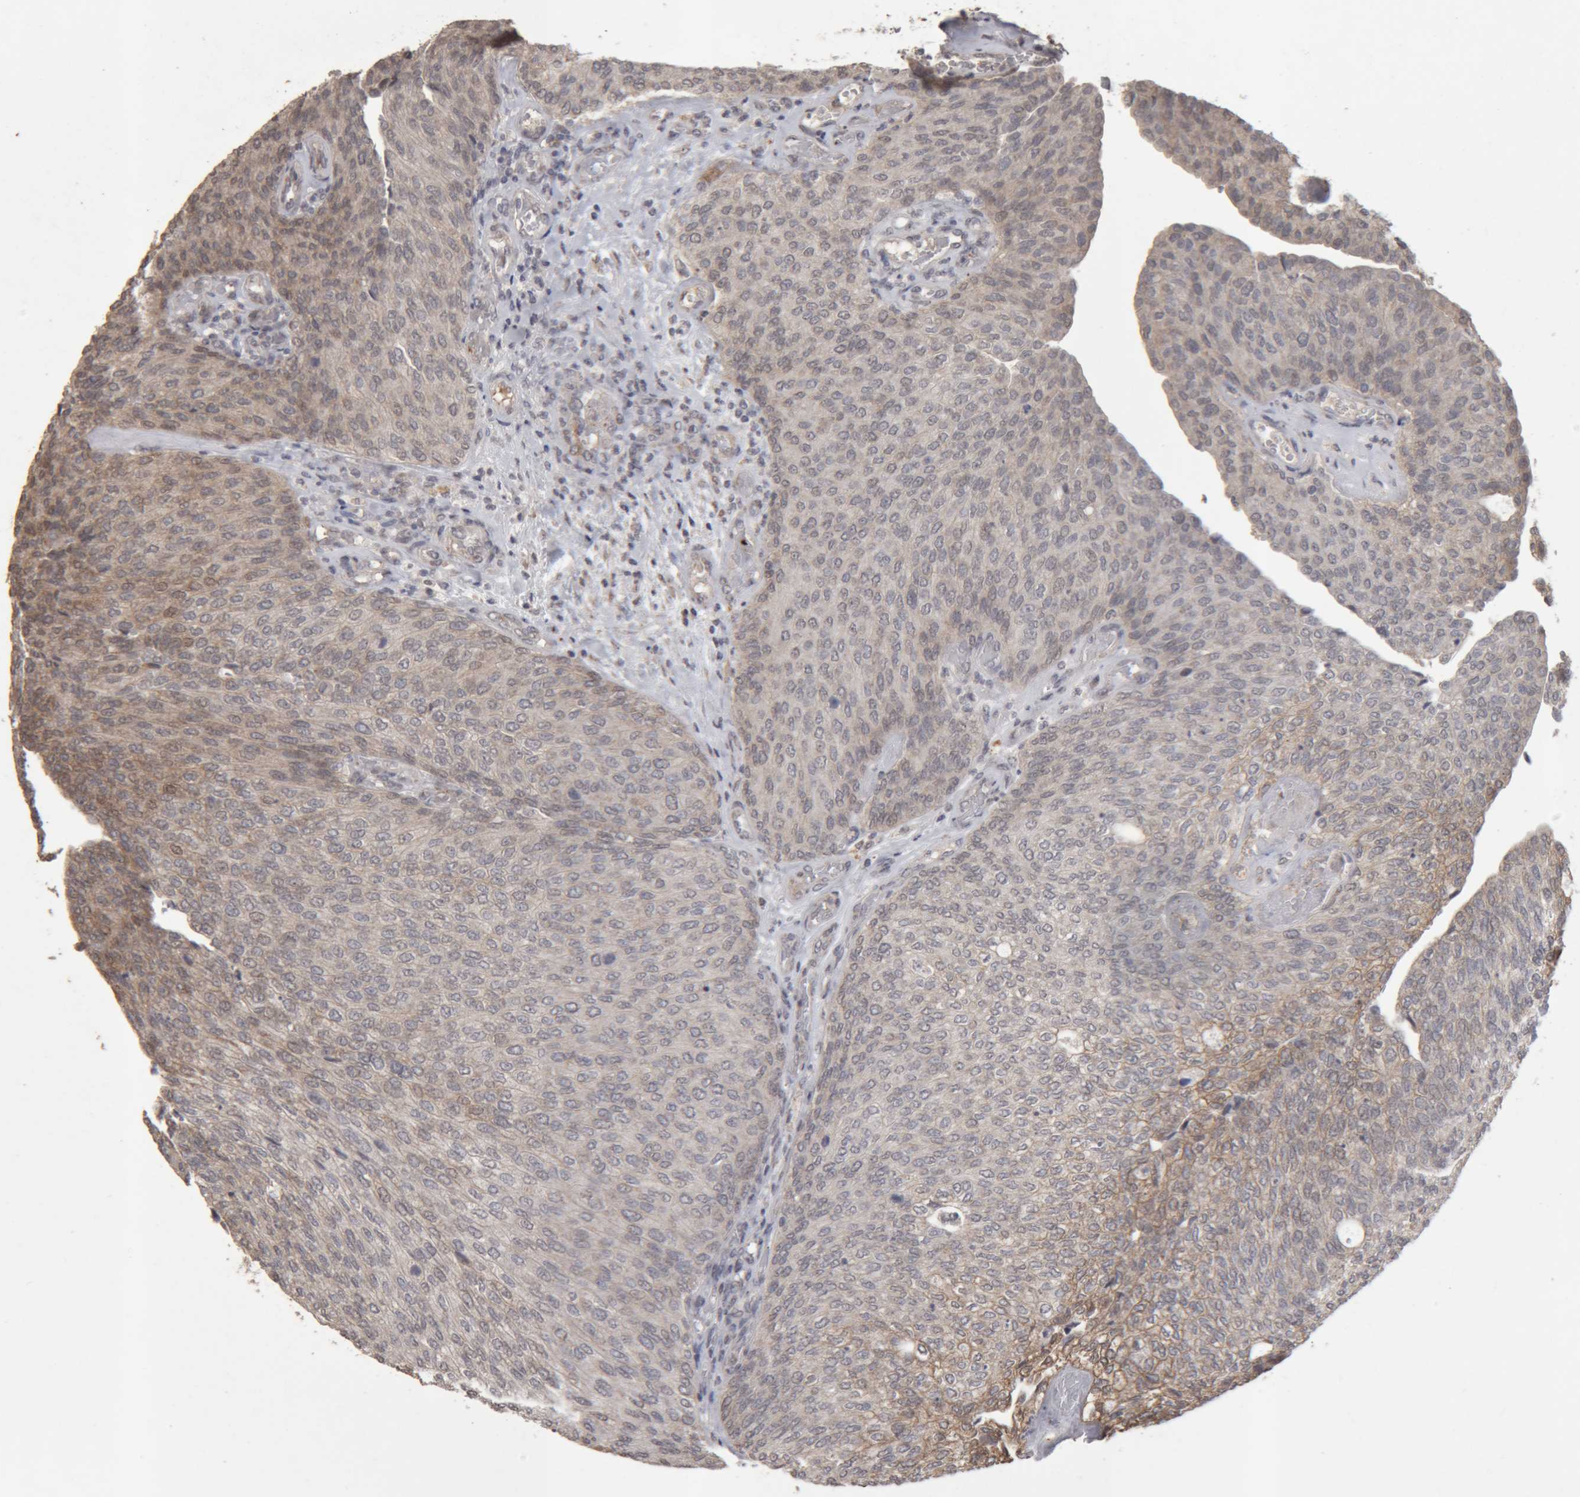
{"staining": {"intensity": "weak", "quantity": "<25%", "location": "cytoplasmic/membranous"}, "tissue": "urothelial cancer", "cell_type": "Tumor cells", "image_type": "cancer", "snomed": [{"axis": "morphology", "description": "Urothelial carcinoma, Low grade"}, {"axis": "topography", "description": "Urinary bladder"}], "caption": "IHC histopathology image of human urothelial cancer stained for a protein (brown), which displays no staining in tumor cells. The staining was performed using DAB to visualize the protein expression in brown, while the nuclei were stained in blue with hematoxylin (Magnification: 20x).", "gene": "MEP1A", "patient": {"sex": "female", "age": 79}}